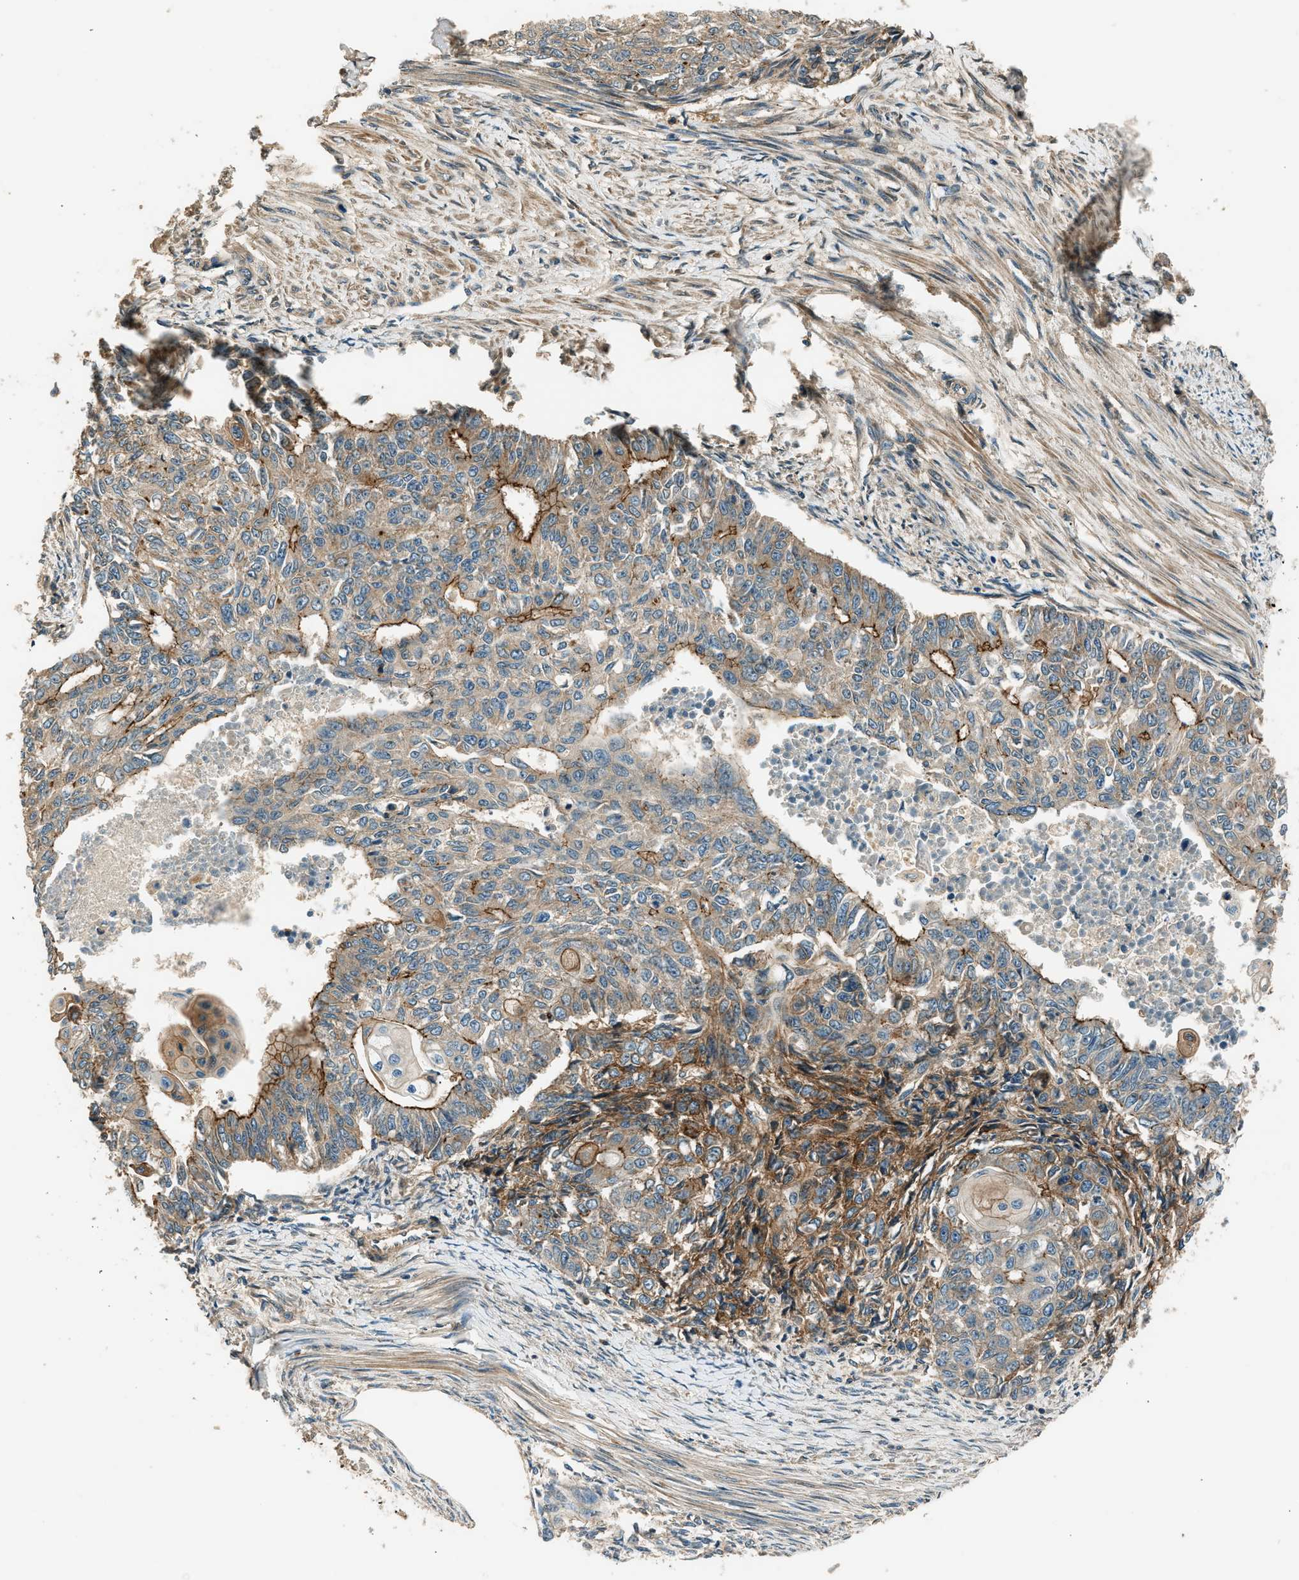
{"staining": {"intensity": "strong", "quantity": "25%-75%", "location": "cytoplasmic/membranous"}, "tissue": "endometrial cancer", "cell_type": "Tumor cells", "image_type": "cancer", "snomed": [{"axis": "morphology", "description": "Adenocarcinoma, NOS"}, {"axis": "topography", "description": "Endometrium"}], "caption": "Endometrial cancer stained with IHC shows strong cytoplasmic/membranous expression in about 25%-75% of tumor cells.", "gene": "ARHGEF11", "patient": {"sex": "female", "age": 32}}